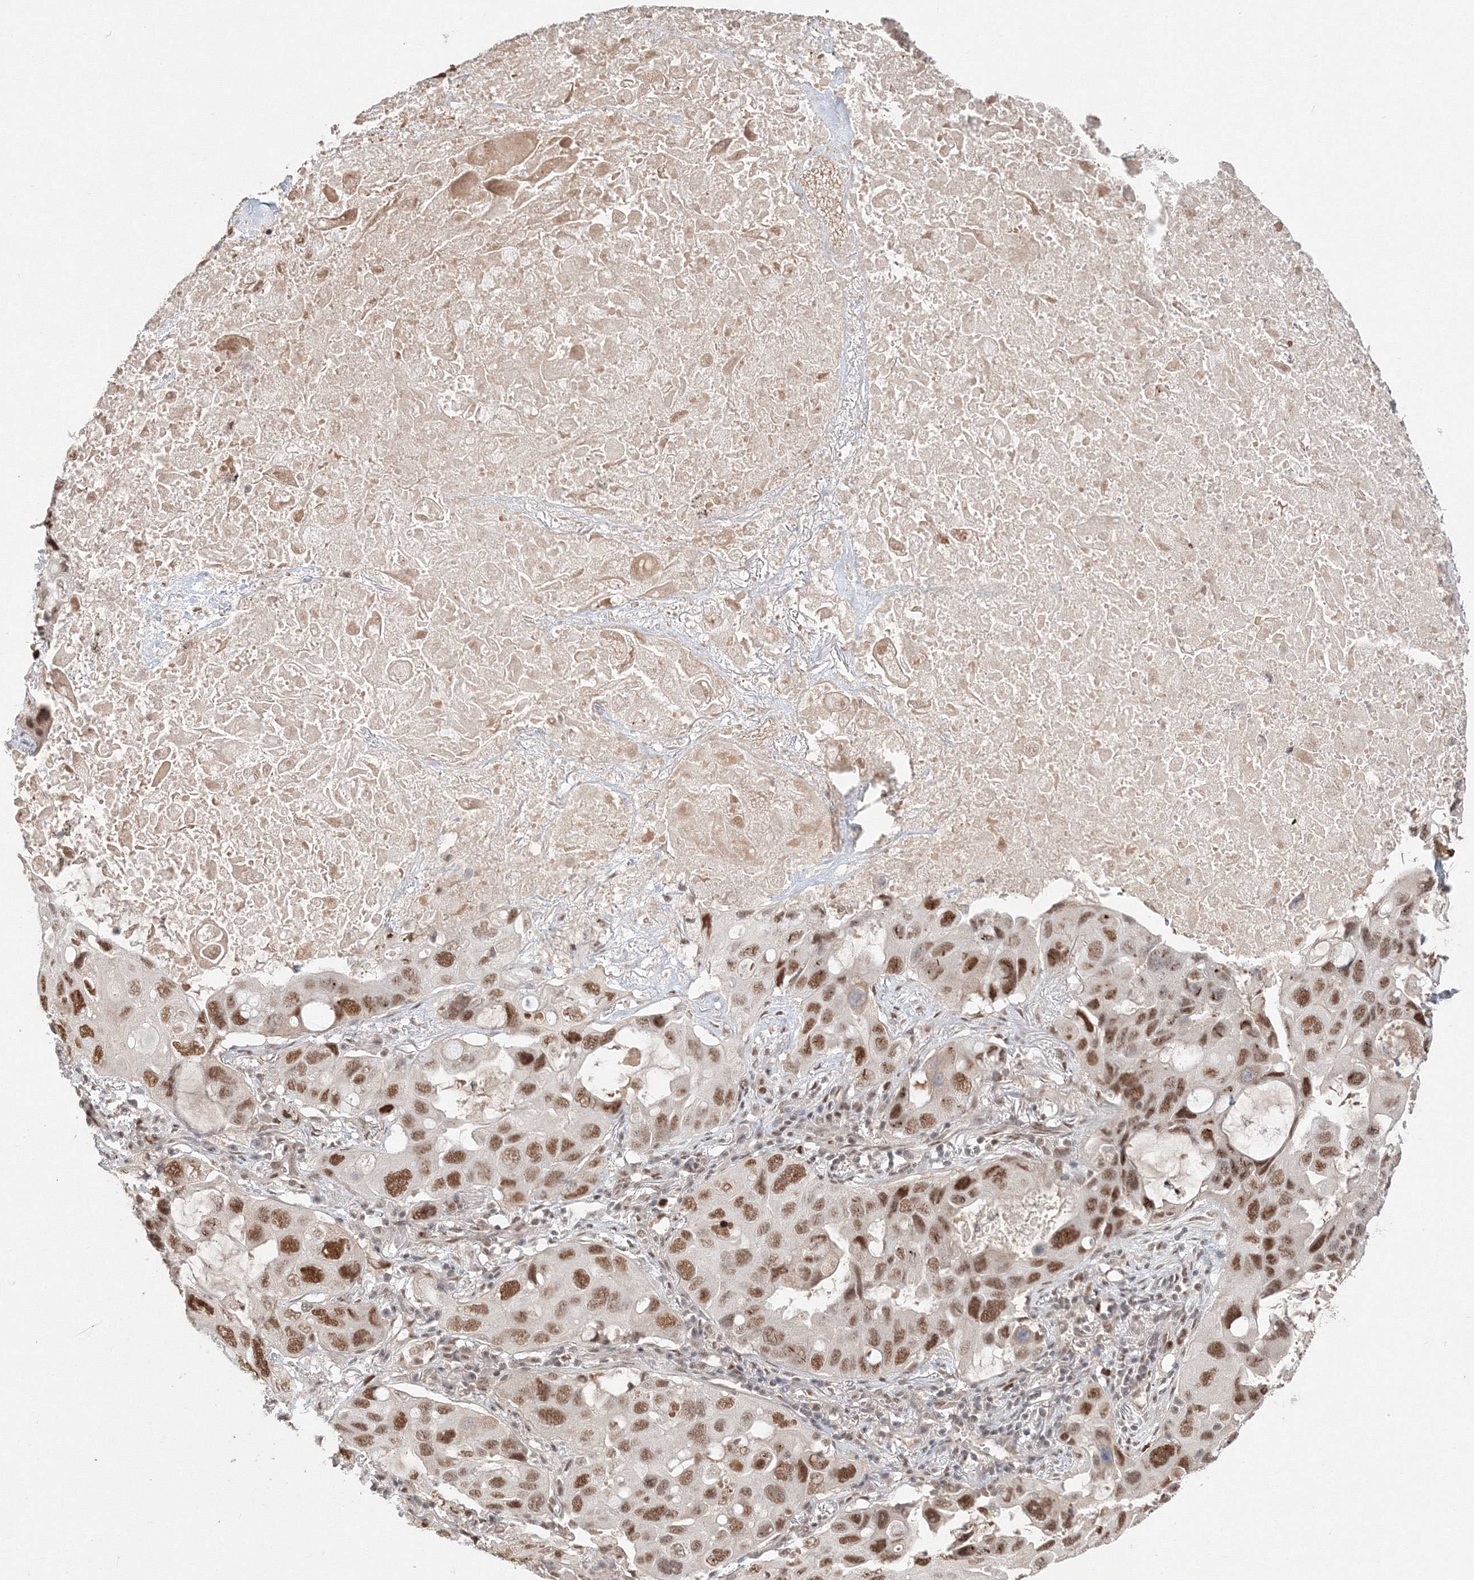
{"staining": {"intensity": "strong", "quantity": "25%-75%", "location": "nuclear"}, "tissue": "lung cancer", "cell_type": "Tumor cells", "image_type": "cancer", "snomed": [{"axis": "morphology", "description": "Squamous cell carcinoma, NOS"}, {"axis": "topography", "description": "Lung"}], "caption": "A brown stain highlights strong nuclear staining of a protein in lung squamous cell carcinoma tumor cells. (Brightfield microscopy of DAB IHC at high magnification).", "gene": "IWS1", "patient": {"sex": "female", "age": 73}}